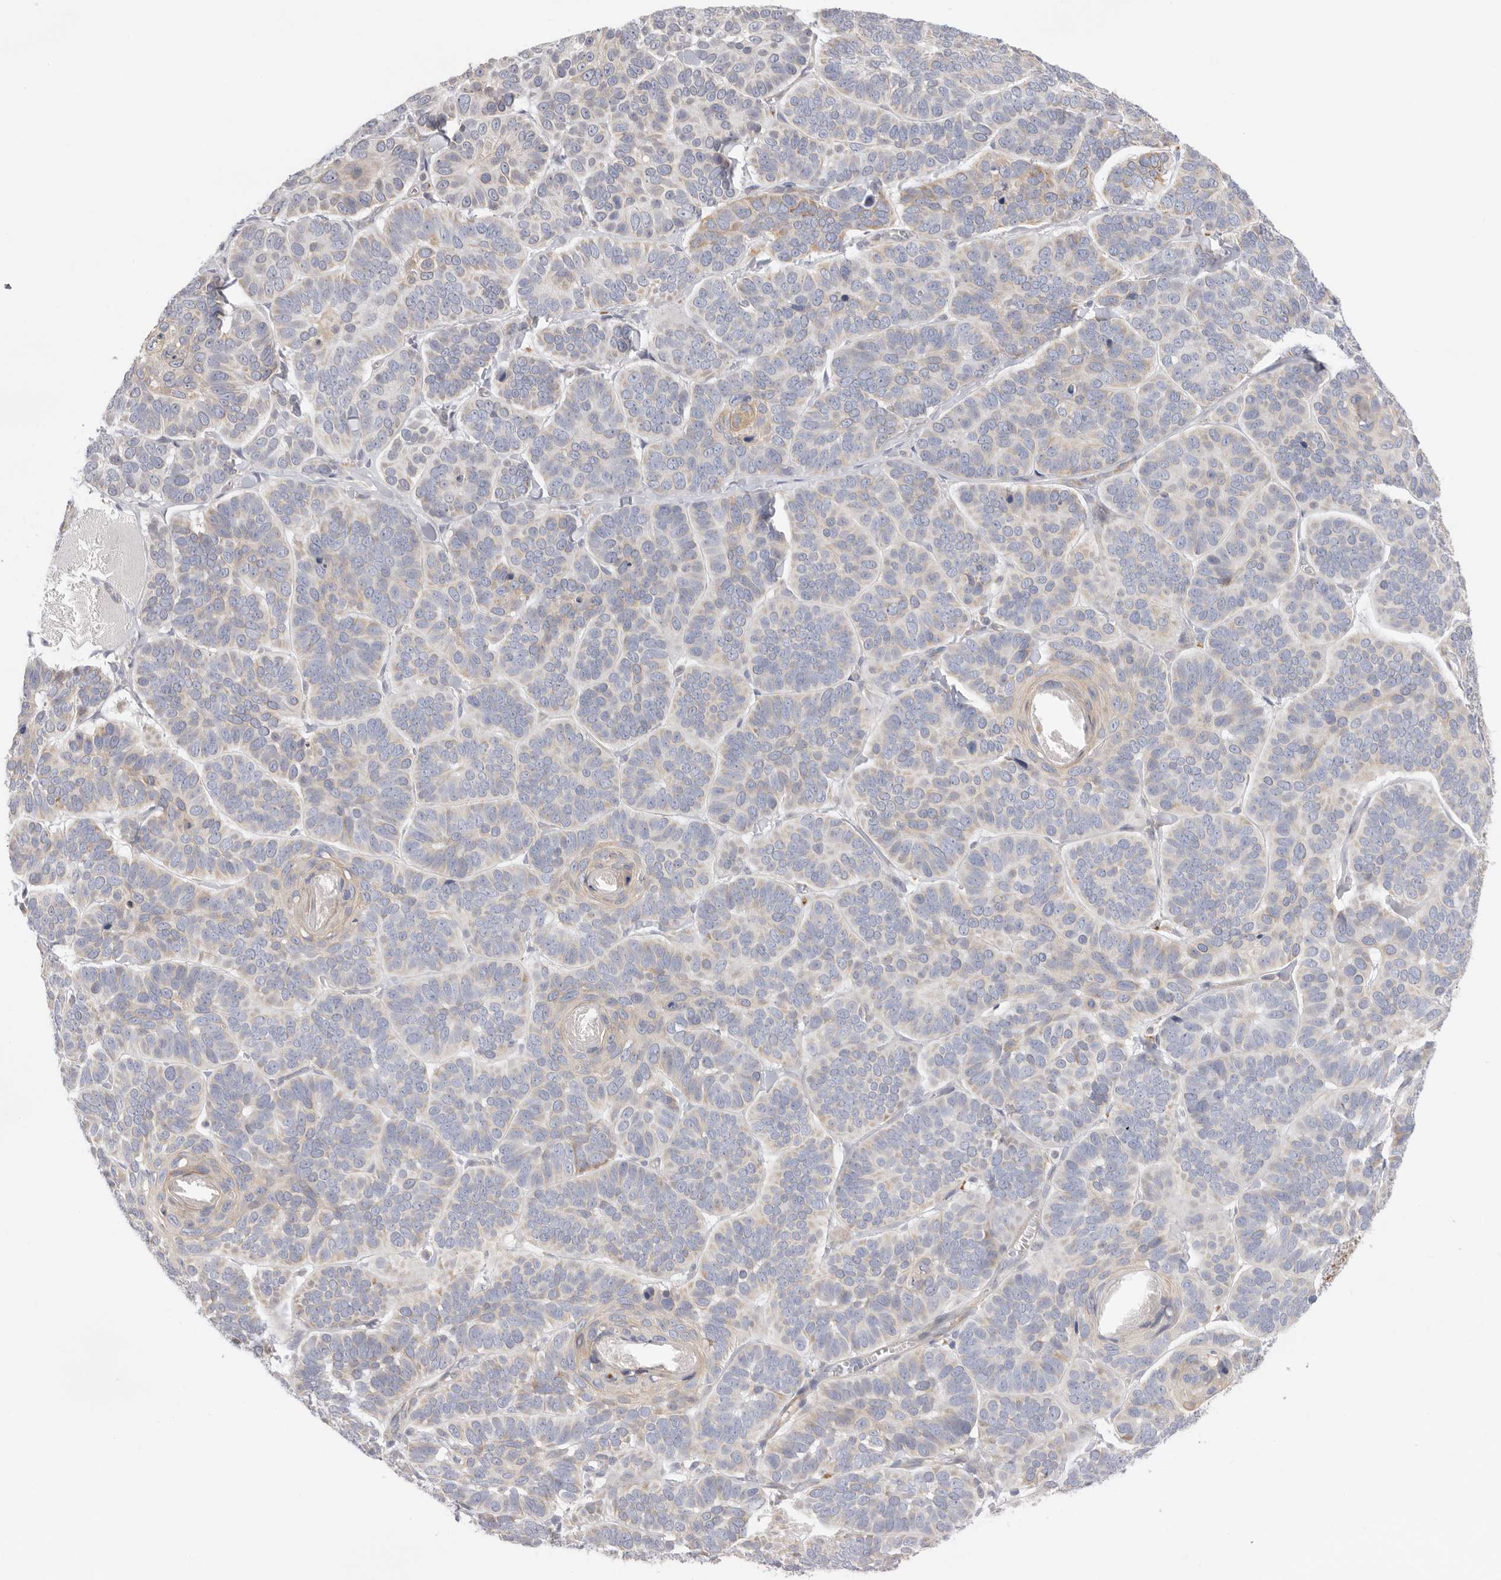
{"staining": {"intensity": "weak", "quantity": "<25%", "location": "cytoplasmic/membranous"}, "tissue": "skin cancer", "cell_type": "Tumor cells", "image_type": "cancer", "snomed": [{"axis": "morphology", "description": "Basal cell carcinoma"}, {"axis": "topography", "description": "Skin"}], "caption": "Skin basal cell carcinoma was stained to show a protein in brown. There is no significant positivity in tumor cells. (DAB immunohistochemistry (IHC) visualized using brightfield microscopy, high magnification).", "gene": "USH1C", "patient": {"sex": "male", "age": 62}}